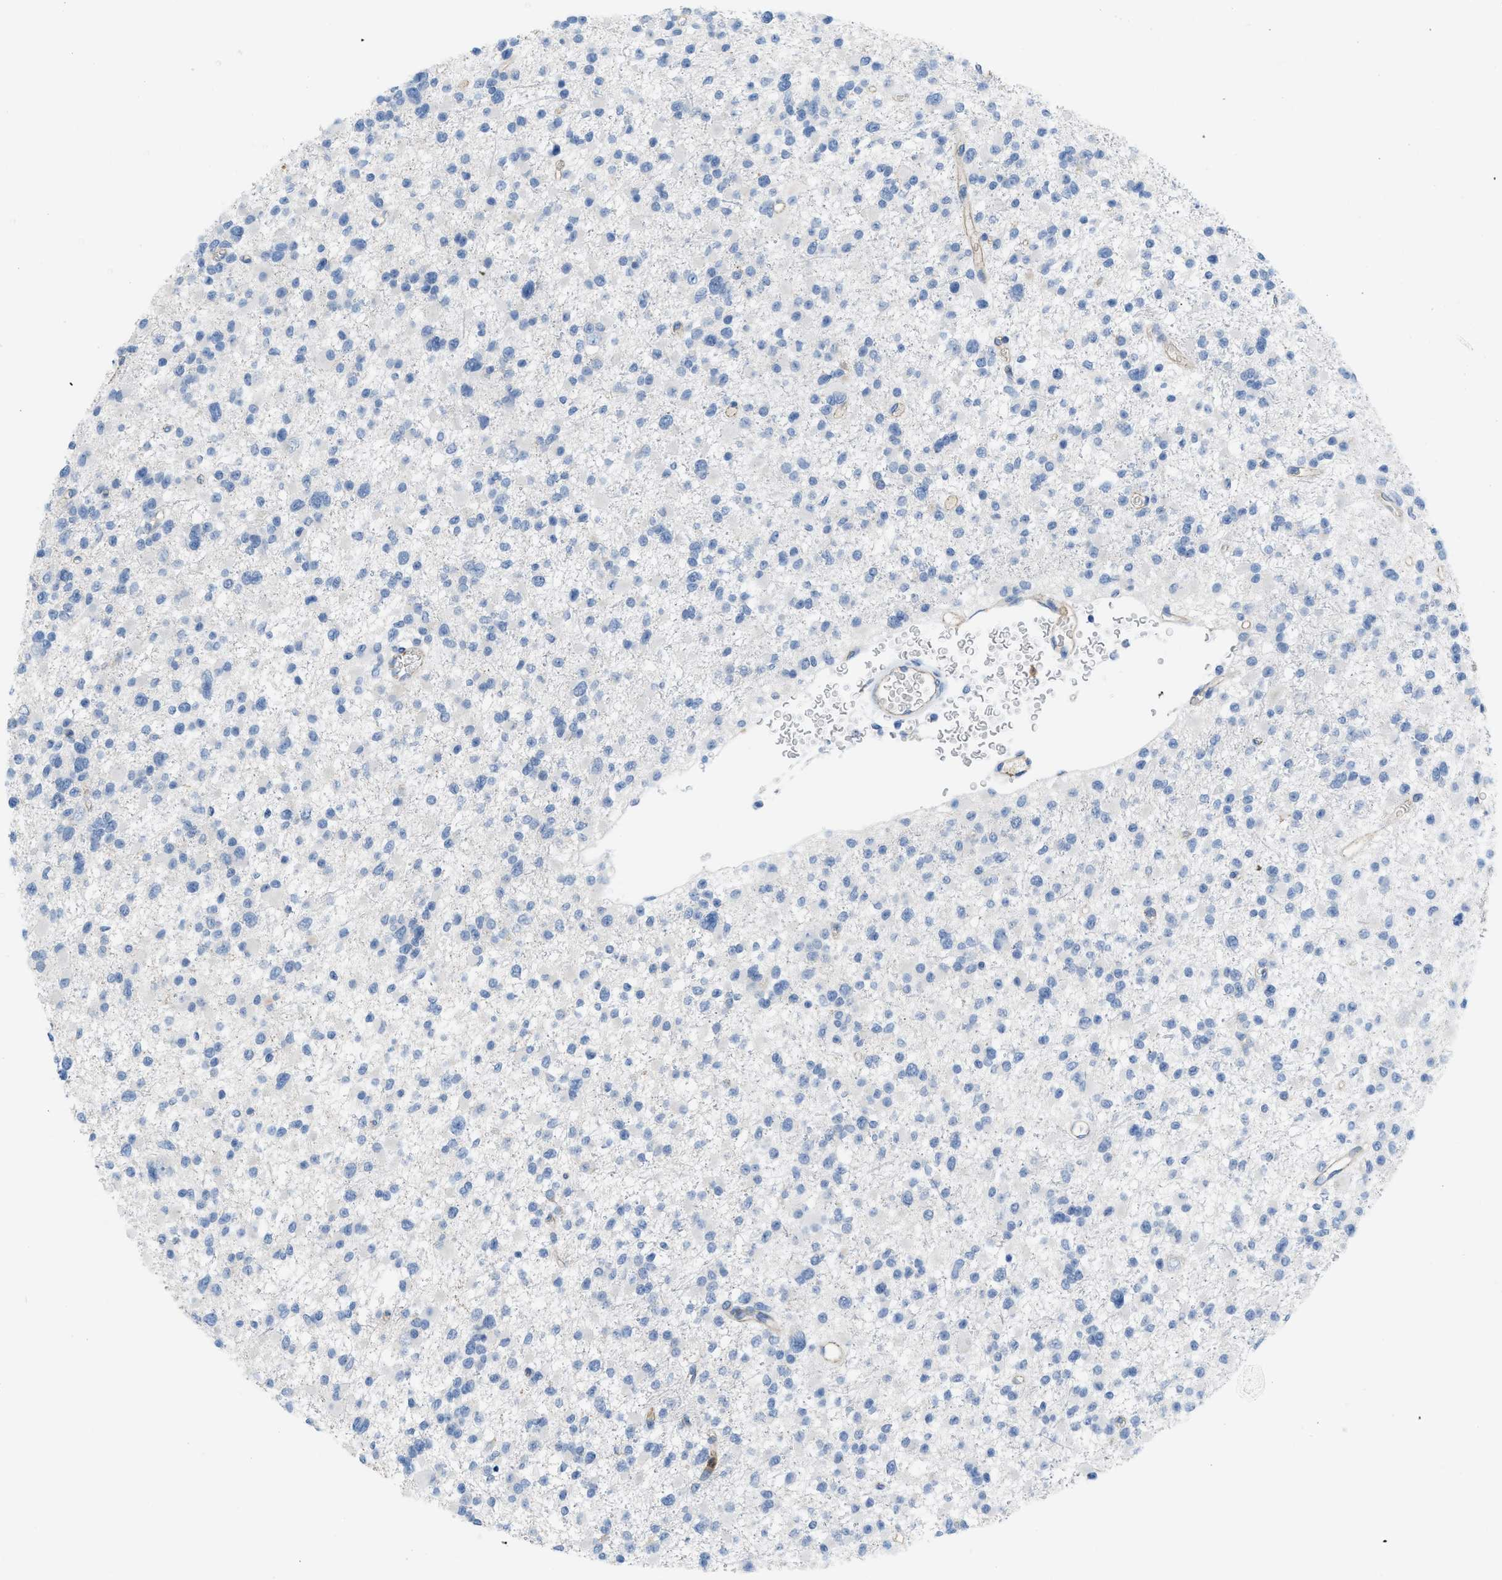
{"staining": {"intensity": "negative", "quantity": "none", "location": "none"}, "tissue": "glioma", "cell_type": "Tumor cells", "image_type": "cancer", "snomed": [{"axis": "morphology", "description": "Glioma, malignant, Low grade"}, {"axis": "topography", "description": "Brain"}], "caption": "Immunohistochemical staining of human glioma demonstrates no significant expression in tumor cells. Nuclei are stained in blue.", "gene": "CRB3", "patient": {"sex": "female", "age": 22}}